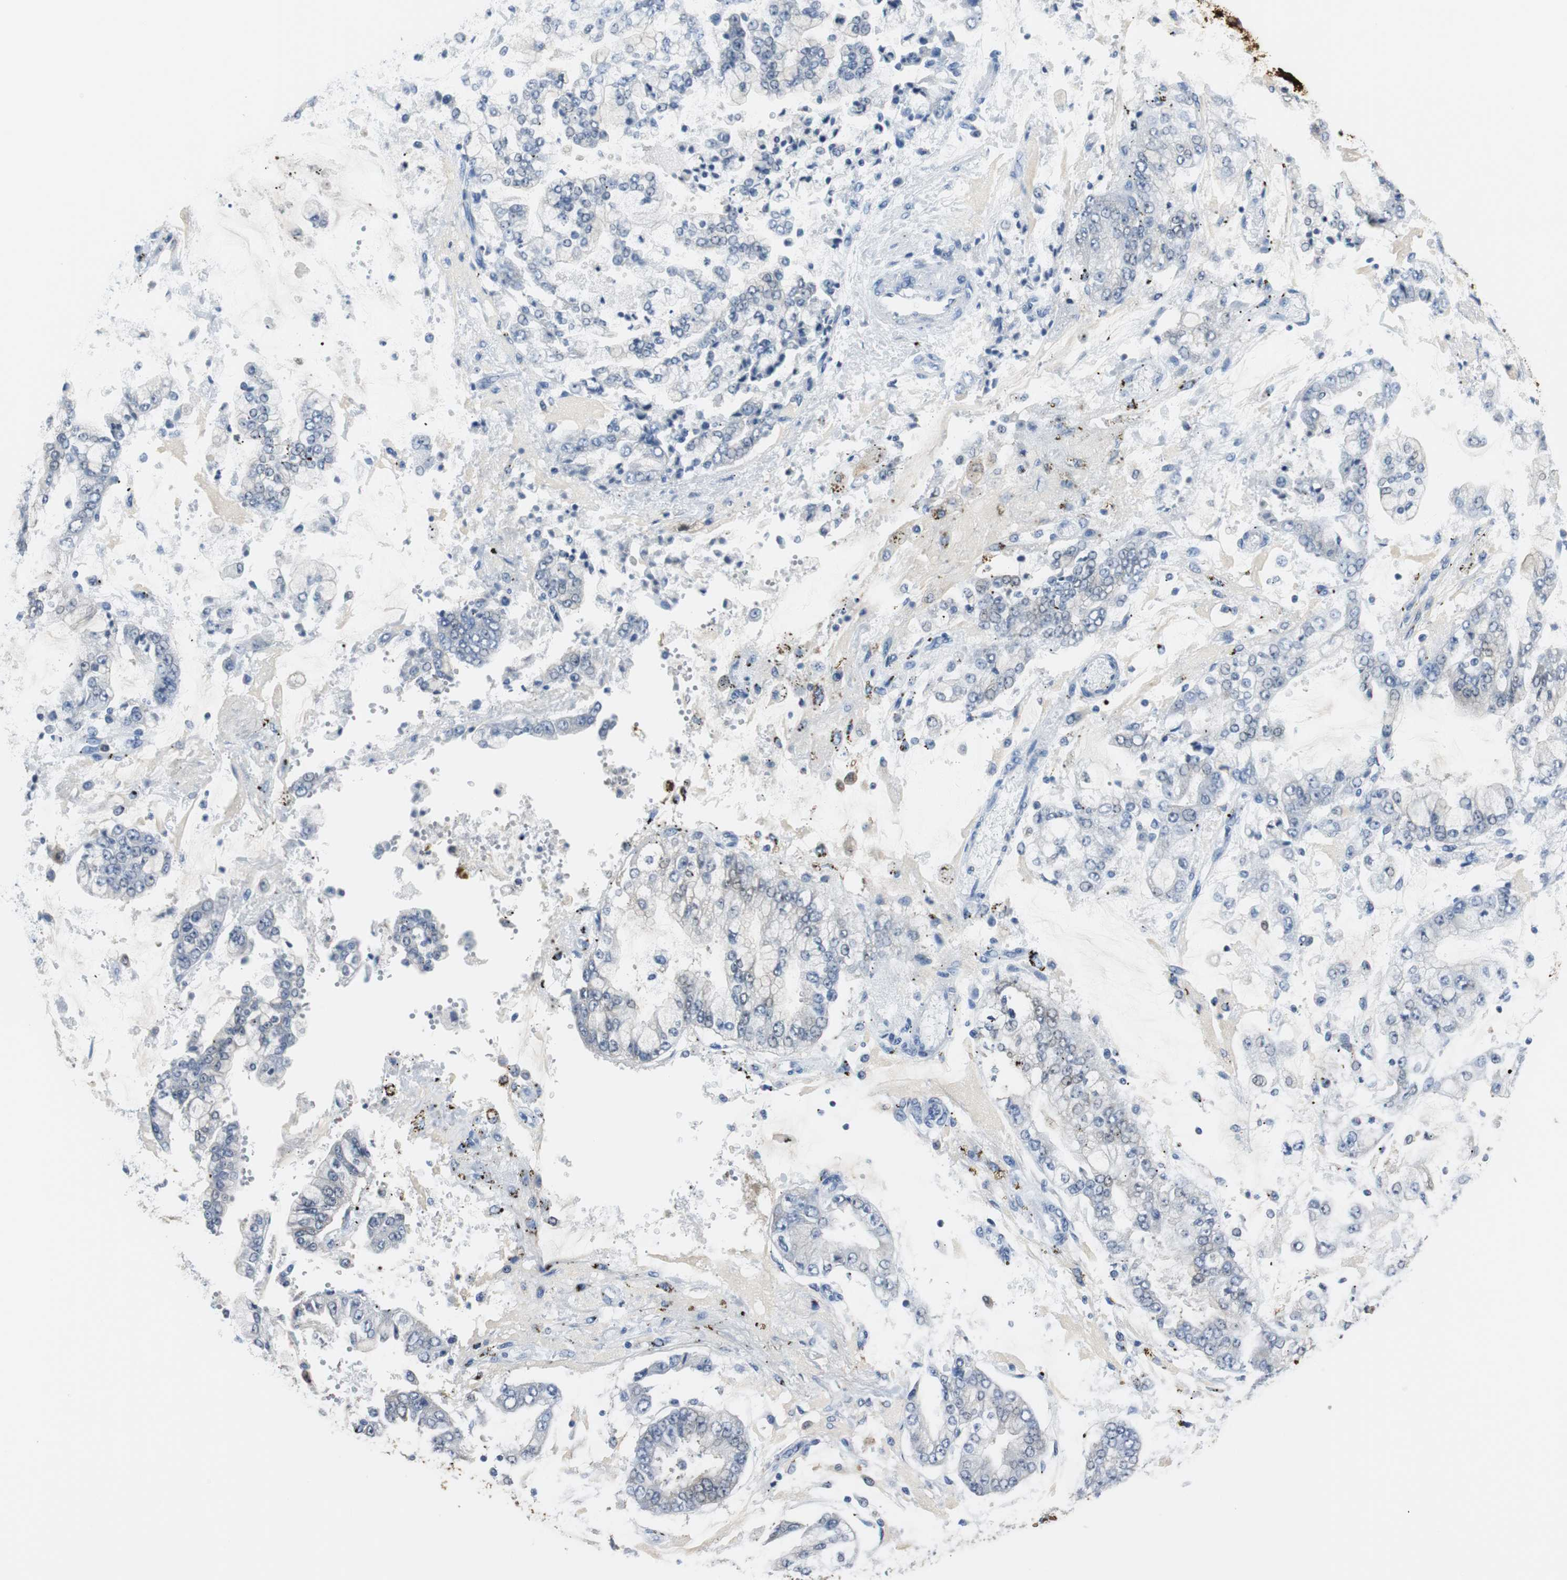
{"staining": {"intensity": "negative", "quantity": "none", "location": "none"}, "tissue": "stomach cancer", "cell_type": "Tumor cells", "image_type": "cancer", "snomed": [{"axis": "morphology", "description": "Adenocarcinoma, NOS"}, {"axis": "topography", "description": "Stomach"}], "caption": "There is no significant positivity in tumor cells of stomach adenocarcinoma.", "gene": "FBP1", "patient": {"sex": "male", "age": 76}}